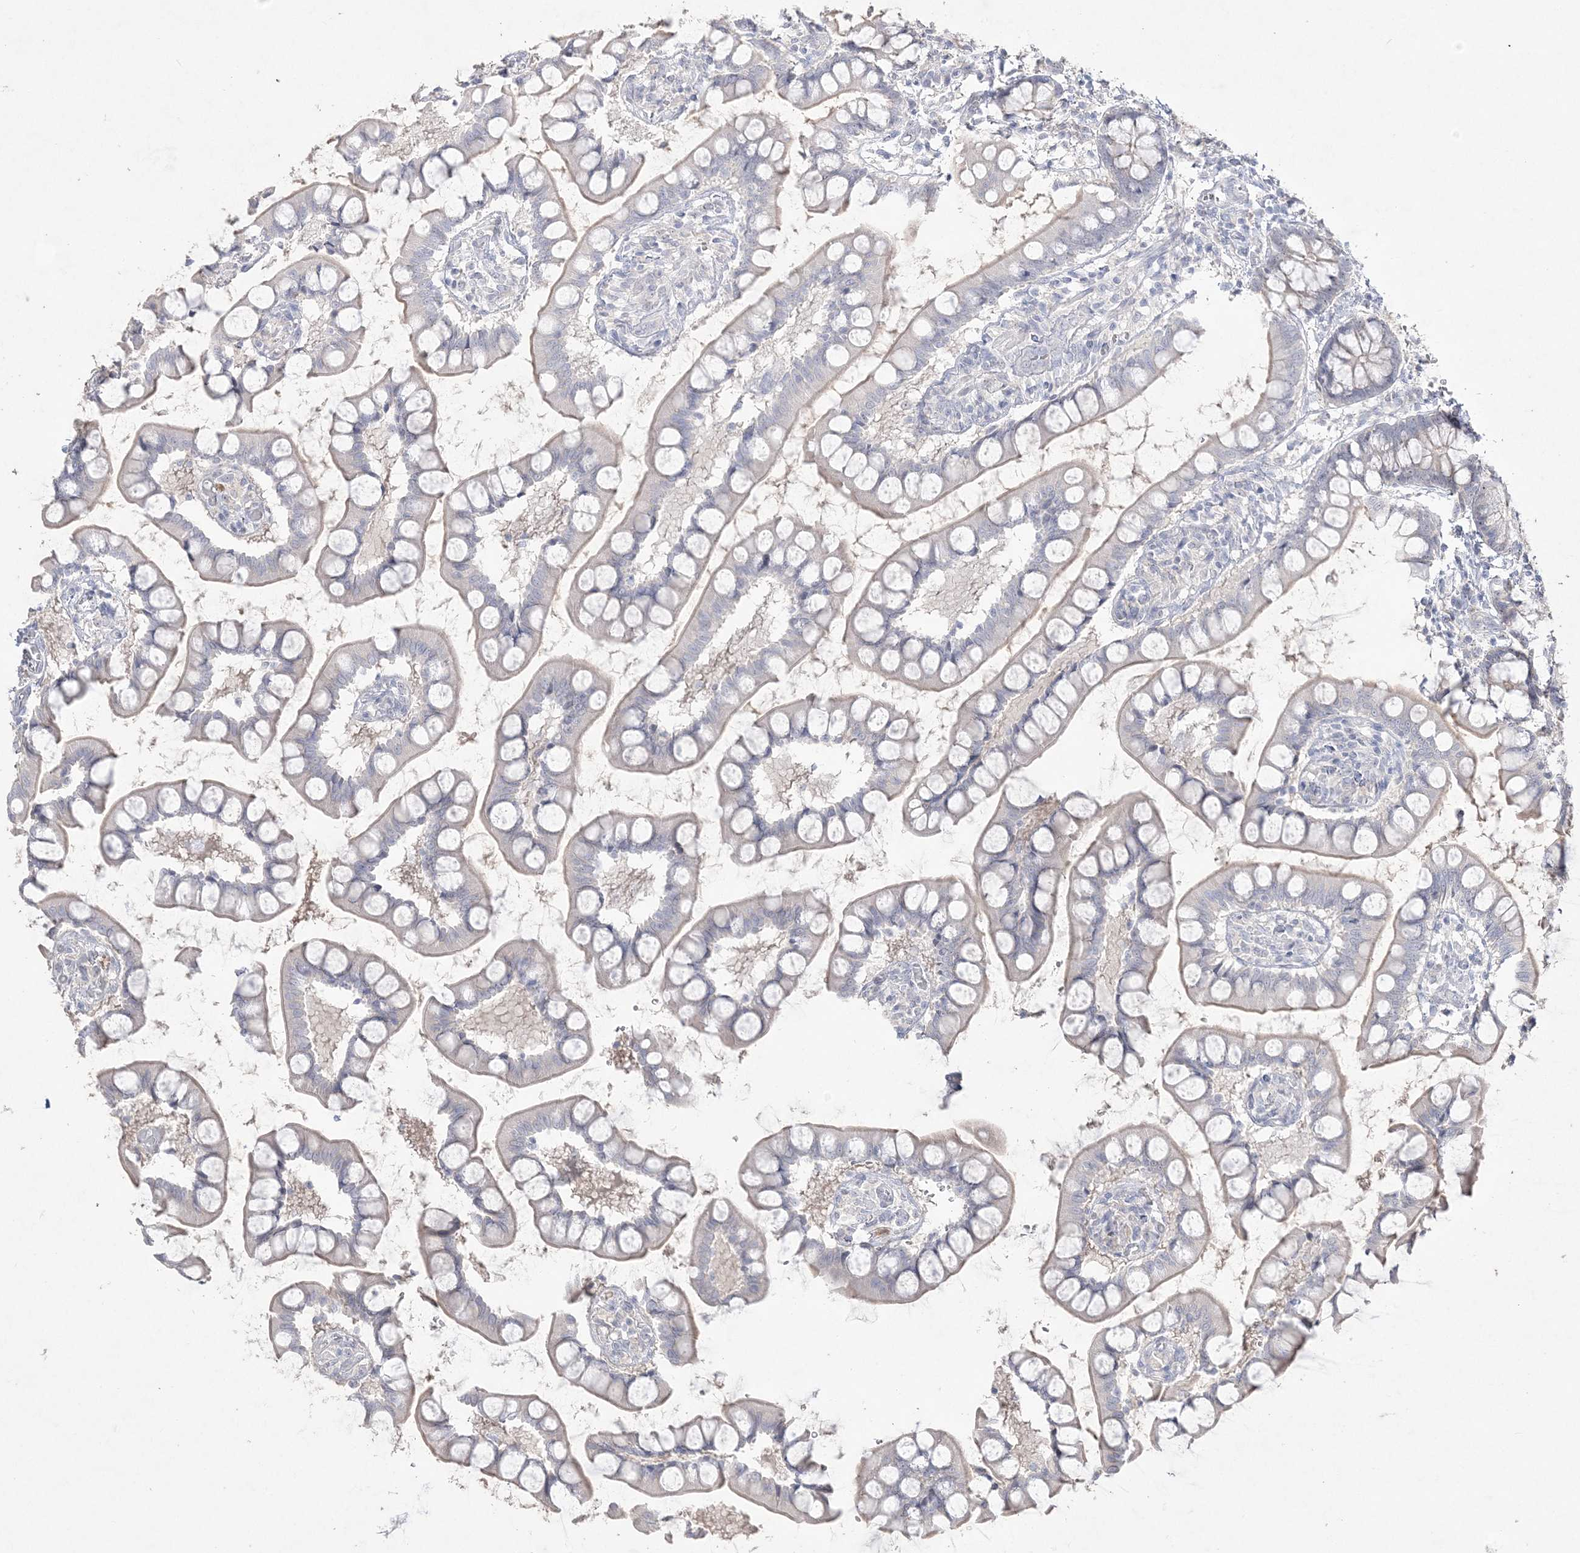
{"staining": {"intensity": "weak", "quantity": "<25%", "location": "cytoplasmic/membranous"}, "tissue": "small intestine", "cell_type": "Glandular cells", "image_type": "normal", "snomed": [{"axis": "morphology", "description": "Normal tissue, NOS"}, {"axis": "topography", "description": "Small intestine"}], "caption": "Immunohistochemical staining of benign small intestine exhibits no significant positivity in glandular cells.", "gene": "NOP16", "patient": {"sex": "male", "age": 52}}